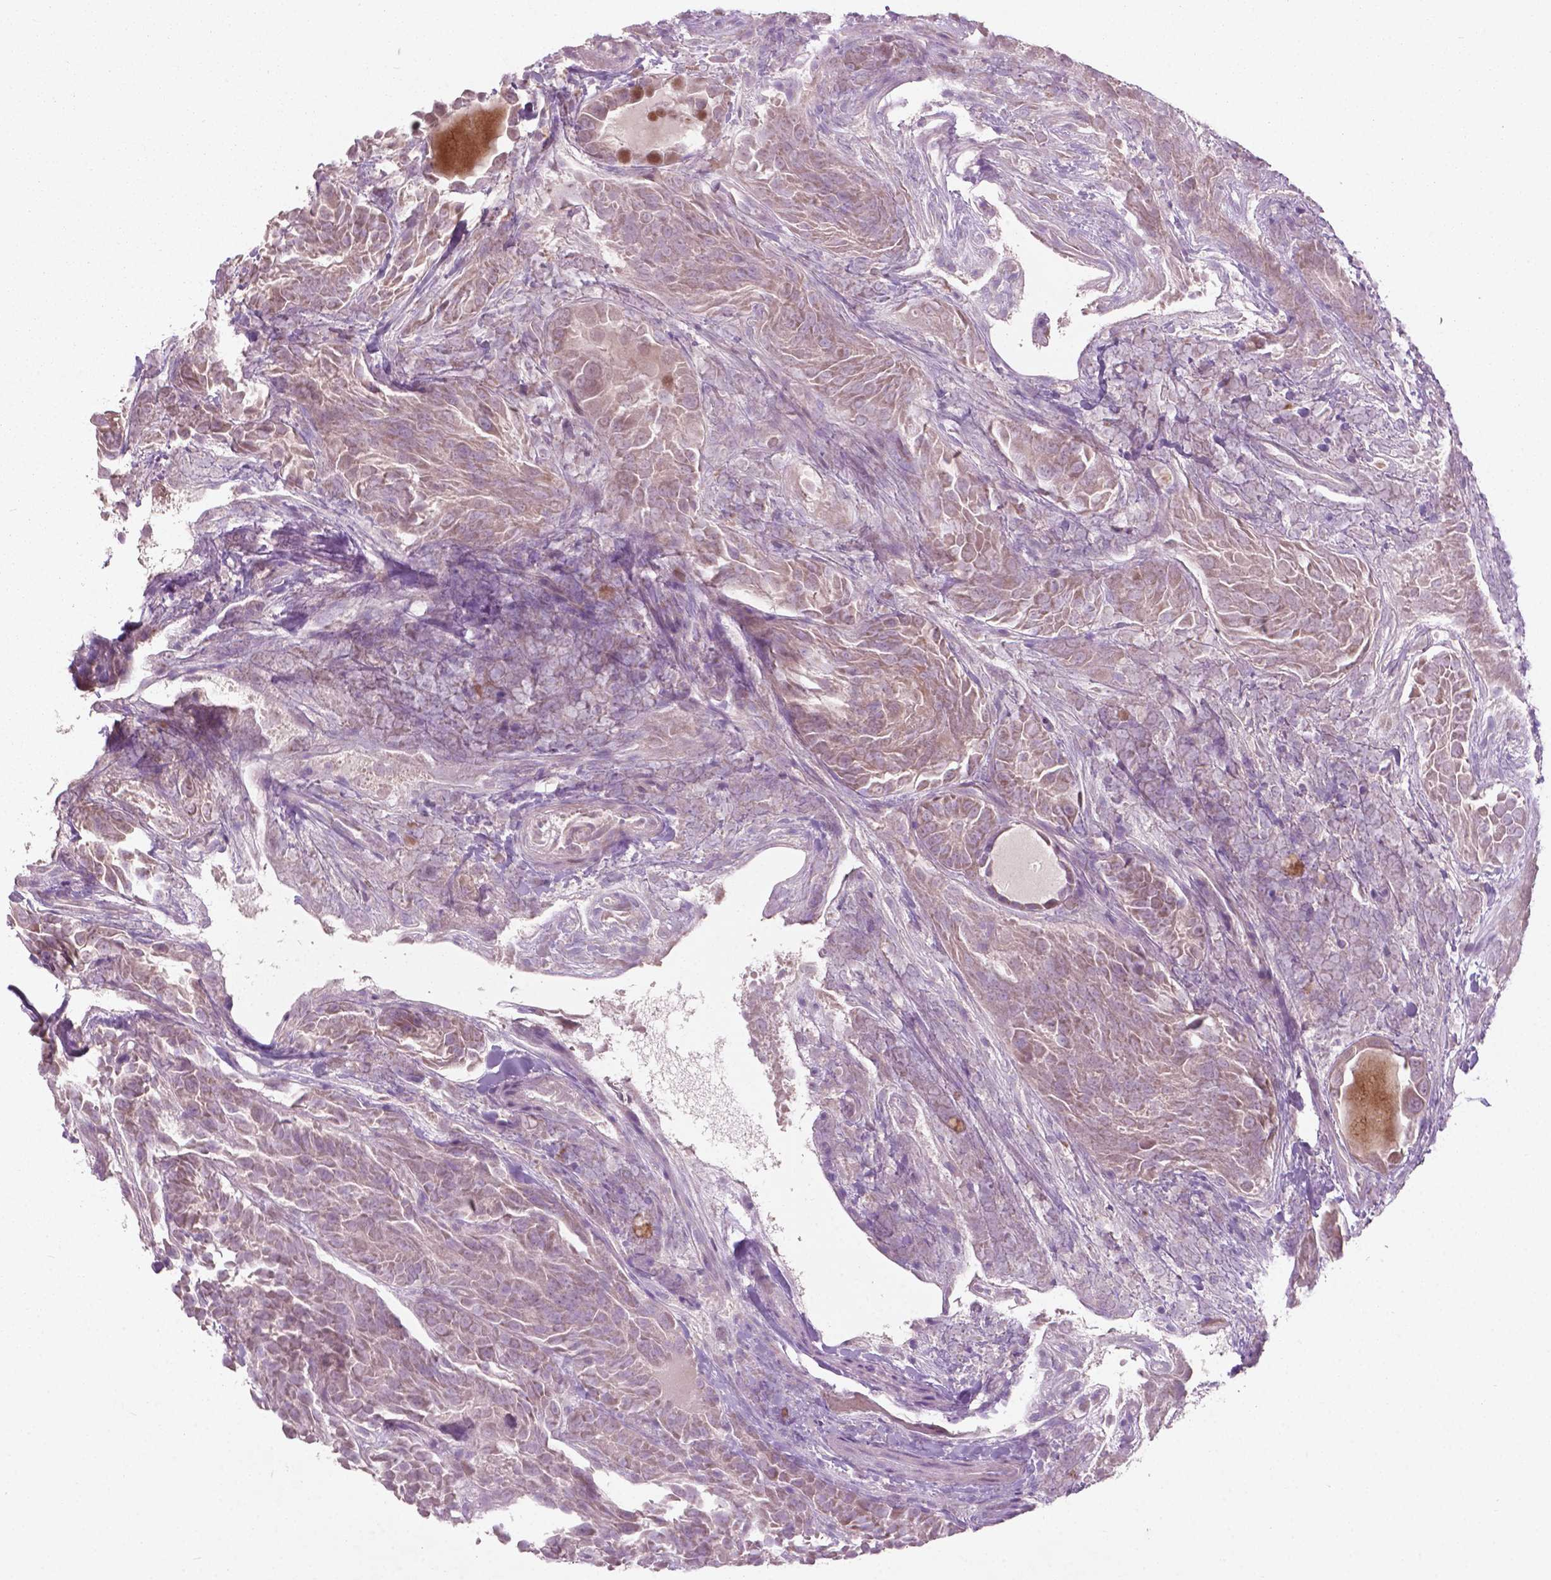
{"staining": {"intensity": "moderate", "quantity": "<25%", "location": "cytoplasmic/membranous"}, "tissue": "thyroid cancer", "cell_type": "Tumor cells", "image_type": "cancer", "snomed": [{"axis": "morphology", "description": "Papillary adenocarcinoma, NOS"}, {"axis": "topography", "description": "Thyroid gland"}], "caption": "Protein expression analysis of thyroid cancer (papillary adenocarcinoma) shows moderate cytoplasmic/membranous staining in about <25% of tumor cells.", "gene": "NFAT5", "patient": {"sex": "female", "age": 37}}